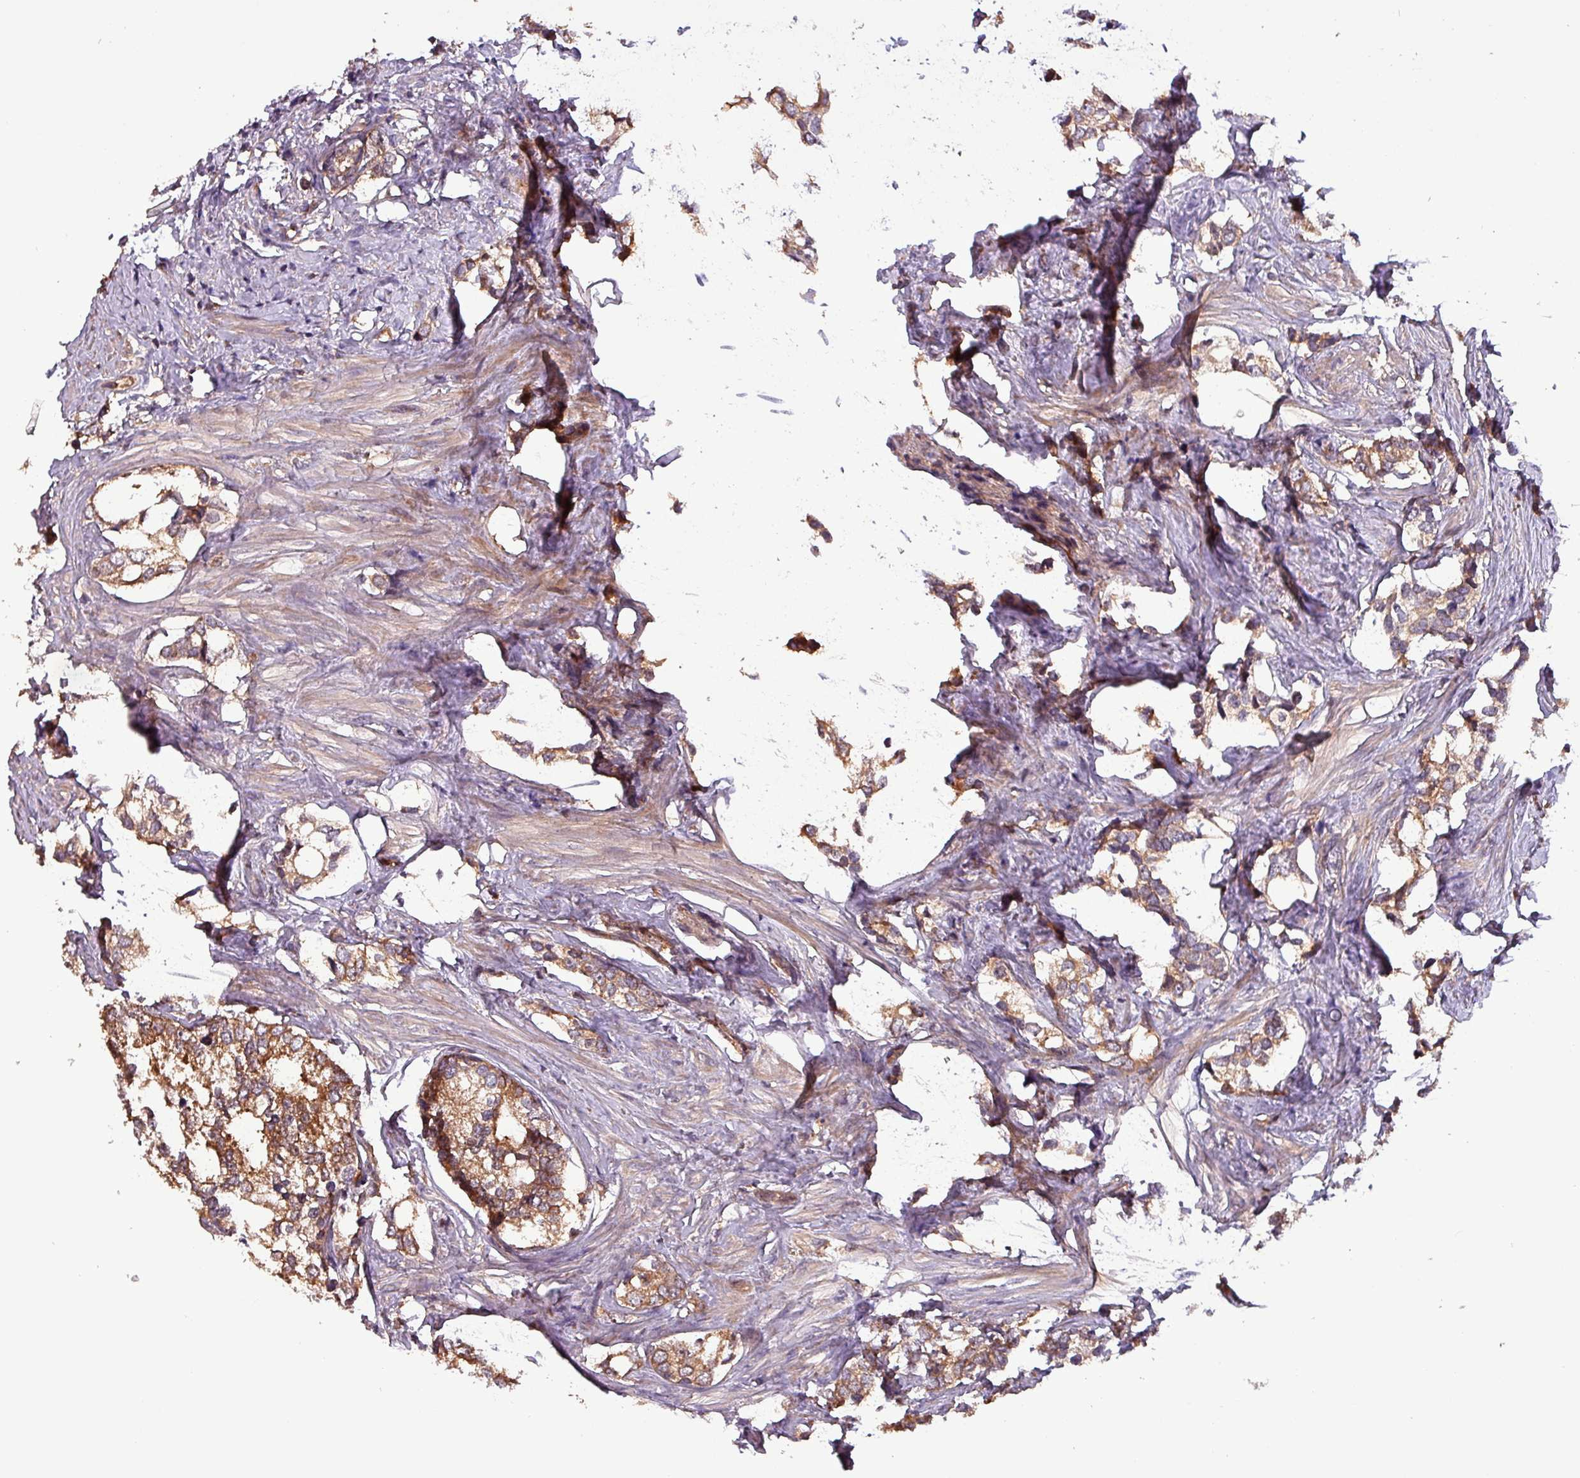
{"staining": {"intensity": "moderate", "quantity": ">75%", "location": "cytoplasmic/membranous"}, "tissue": "prostate cancer", "cell_type": "Tumor cells", "image_type": "cancer", "snomed": [{"axis": "morphology", "description": "Adenocarcinoma, High grade"}, {"axis": "topography", "description": "Prostate"}], "caption": "Approximately >75% of tumor cells in human prostate adenocarcinoma (high-grade) reveal moderate cytoplasmic/membranous protein staining as visualized by brown immunohistochemical staining.", "gene": "PAFAH1B2", "patient": {"sex": "male", "age": 66}}